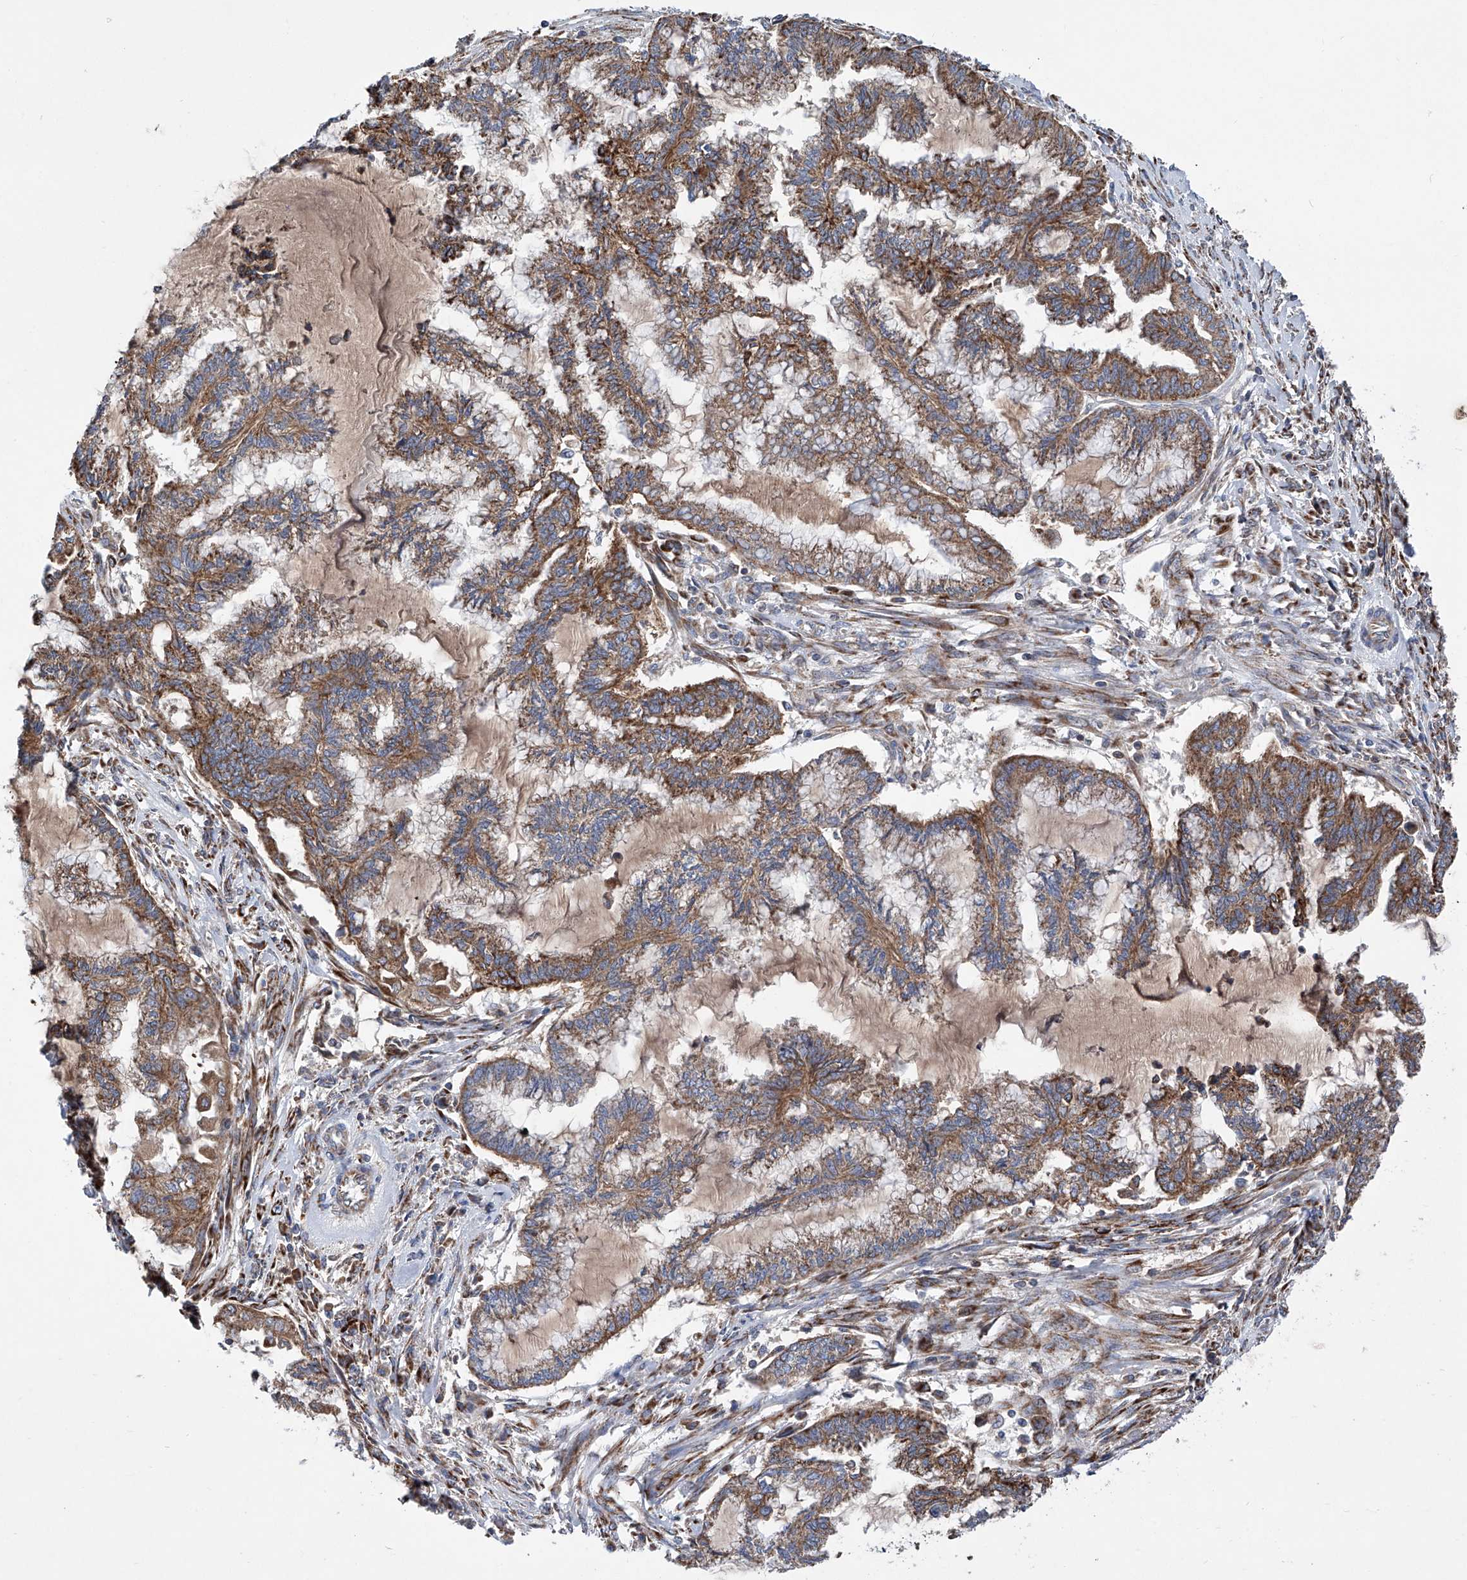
{"staining": {"intensity": "moderate", "quantity": ">75%", "location": "cytoplasmic/membranous"}, "tissue": "endometrial cancer", "cell_type": "Tumor cells", "image_type": "cancer", "snomed": [{"axis": "morphology", "description": "Adenocarcinoma, NOS"}, {"axis": "topography", "description": "Endometrium"}], "caption": "Protein staining of endometrial adenocarcinoma tissue demonstrates moderate cytoplasmic/membranous positivity in about >75% of tumor cells. The staining was performed using DAB to visualize the protein expression in brown, while the nuclei were stained in blue with hematoxylin (Magnification: 20x).", "gene": "ASCC3", "patient": {"sex": "female", "age": 86}}